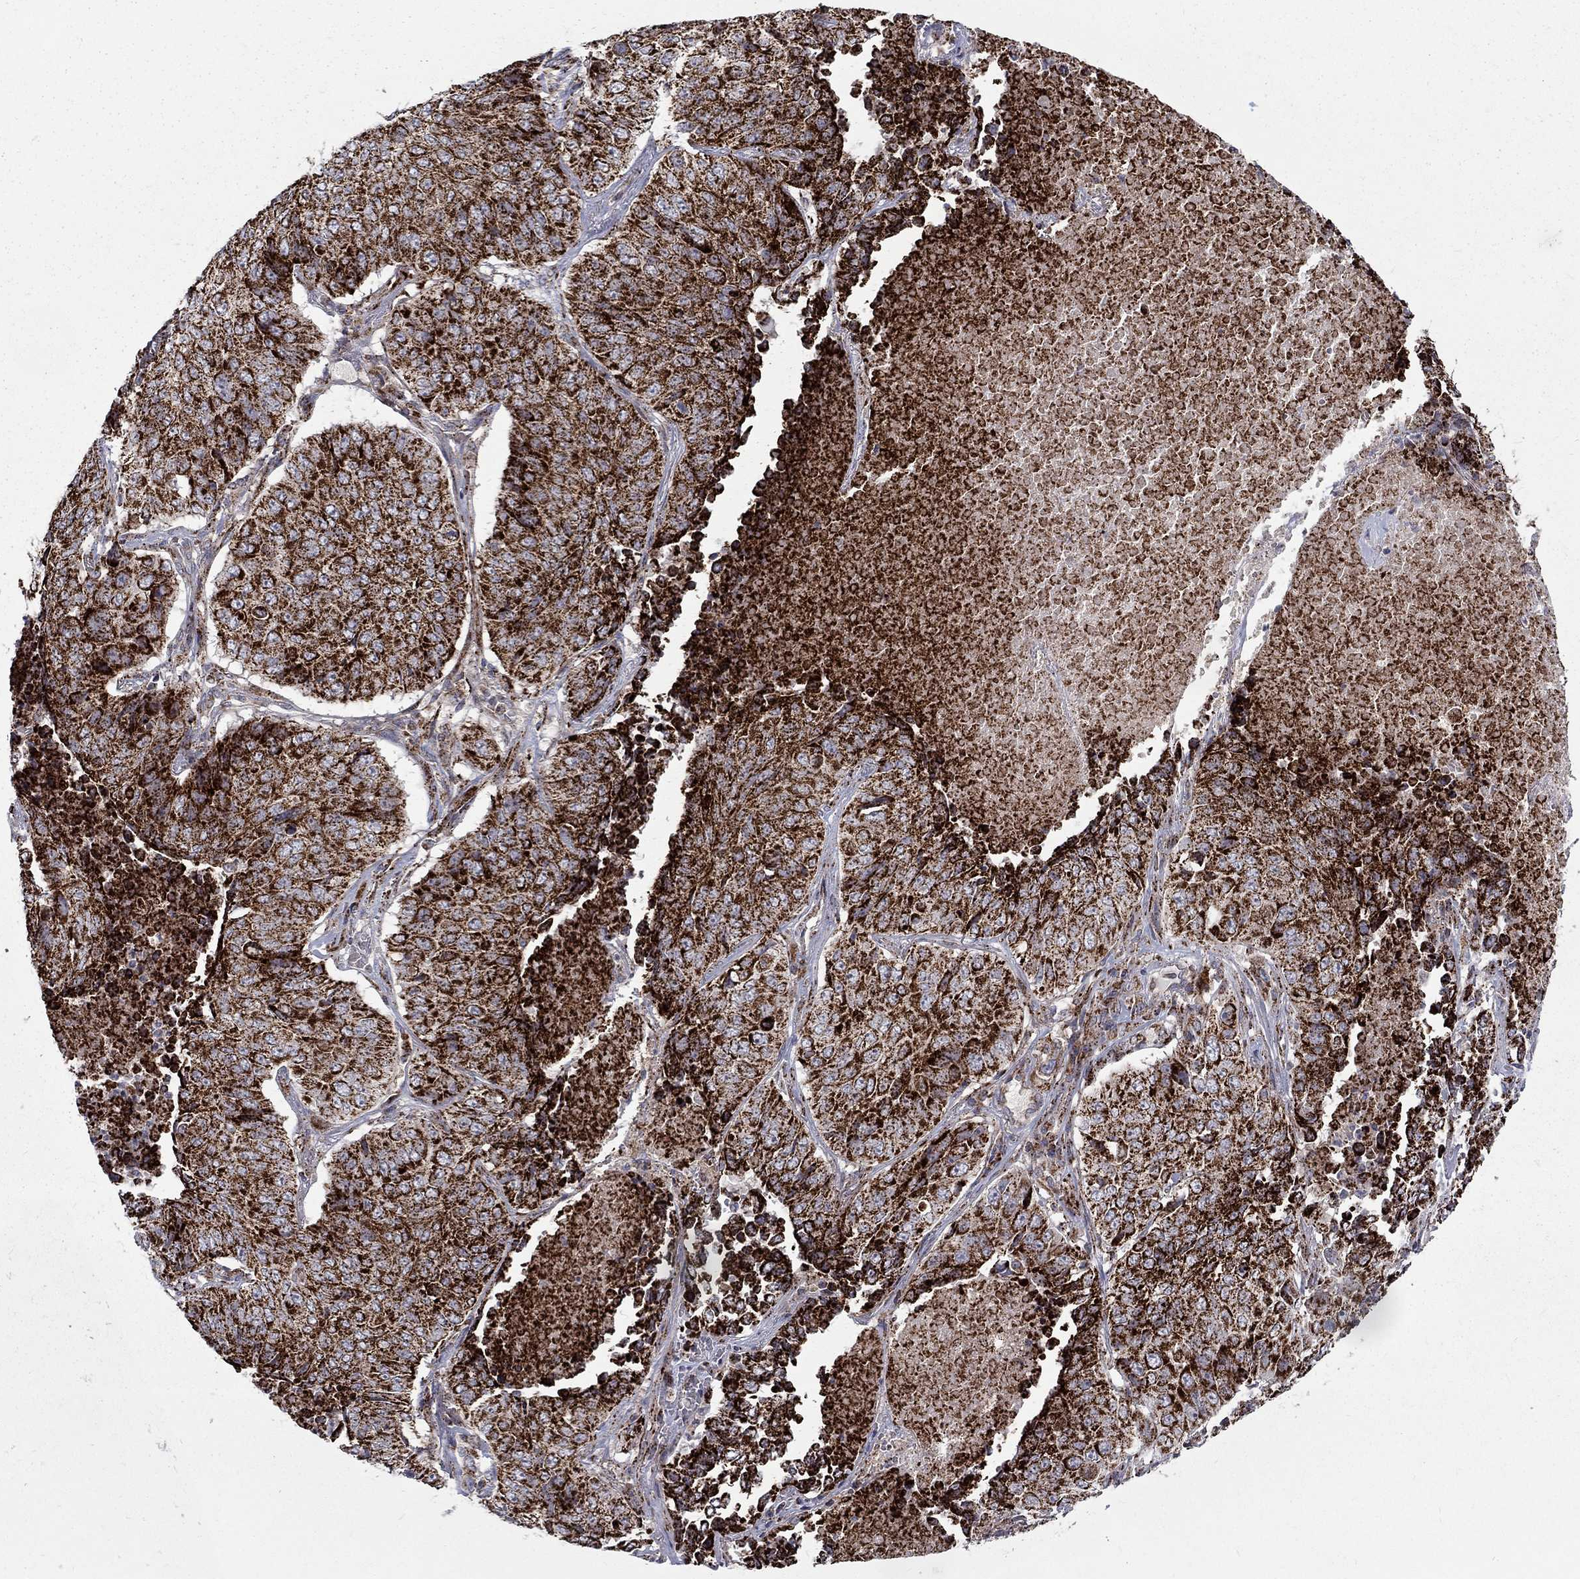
{"staining": {"intensity": "strong", "quantity": ">75%", "location": "cytoplasmic/membranous"}, "tissue": "lung cancer", "cell_type": "Tumor cells", "image_type": "cancer", "snomed": [{"axis": "morphology", "description": "Normal tissue, NOS"}, {"axis": "morphology", "description": "Squamous cell carcinoma, NOS"}, {"axis": "topography", "description": "Bronchus"}, {"axis": "topography", "description": "Lung"}], "caption": "DAB (3,3'-diaminobenzidine) immunohistochemical staining of human lung squamous cell carcinoma exhibits strong cytoplasmic/membranous protein positivity in about >75% of tumor cells.", "gene": "ALDH1B1", "patient": {"sex": "male", "age": 64}}